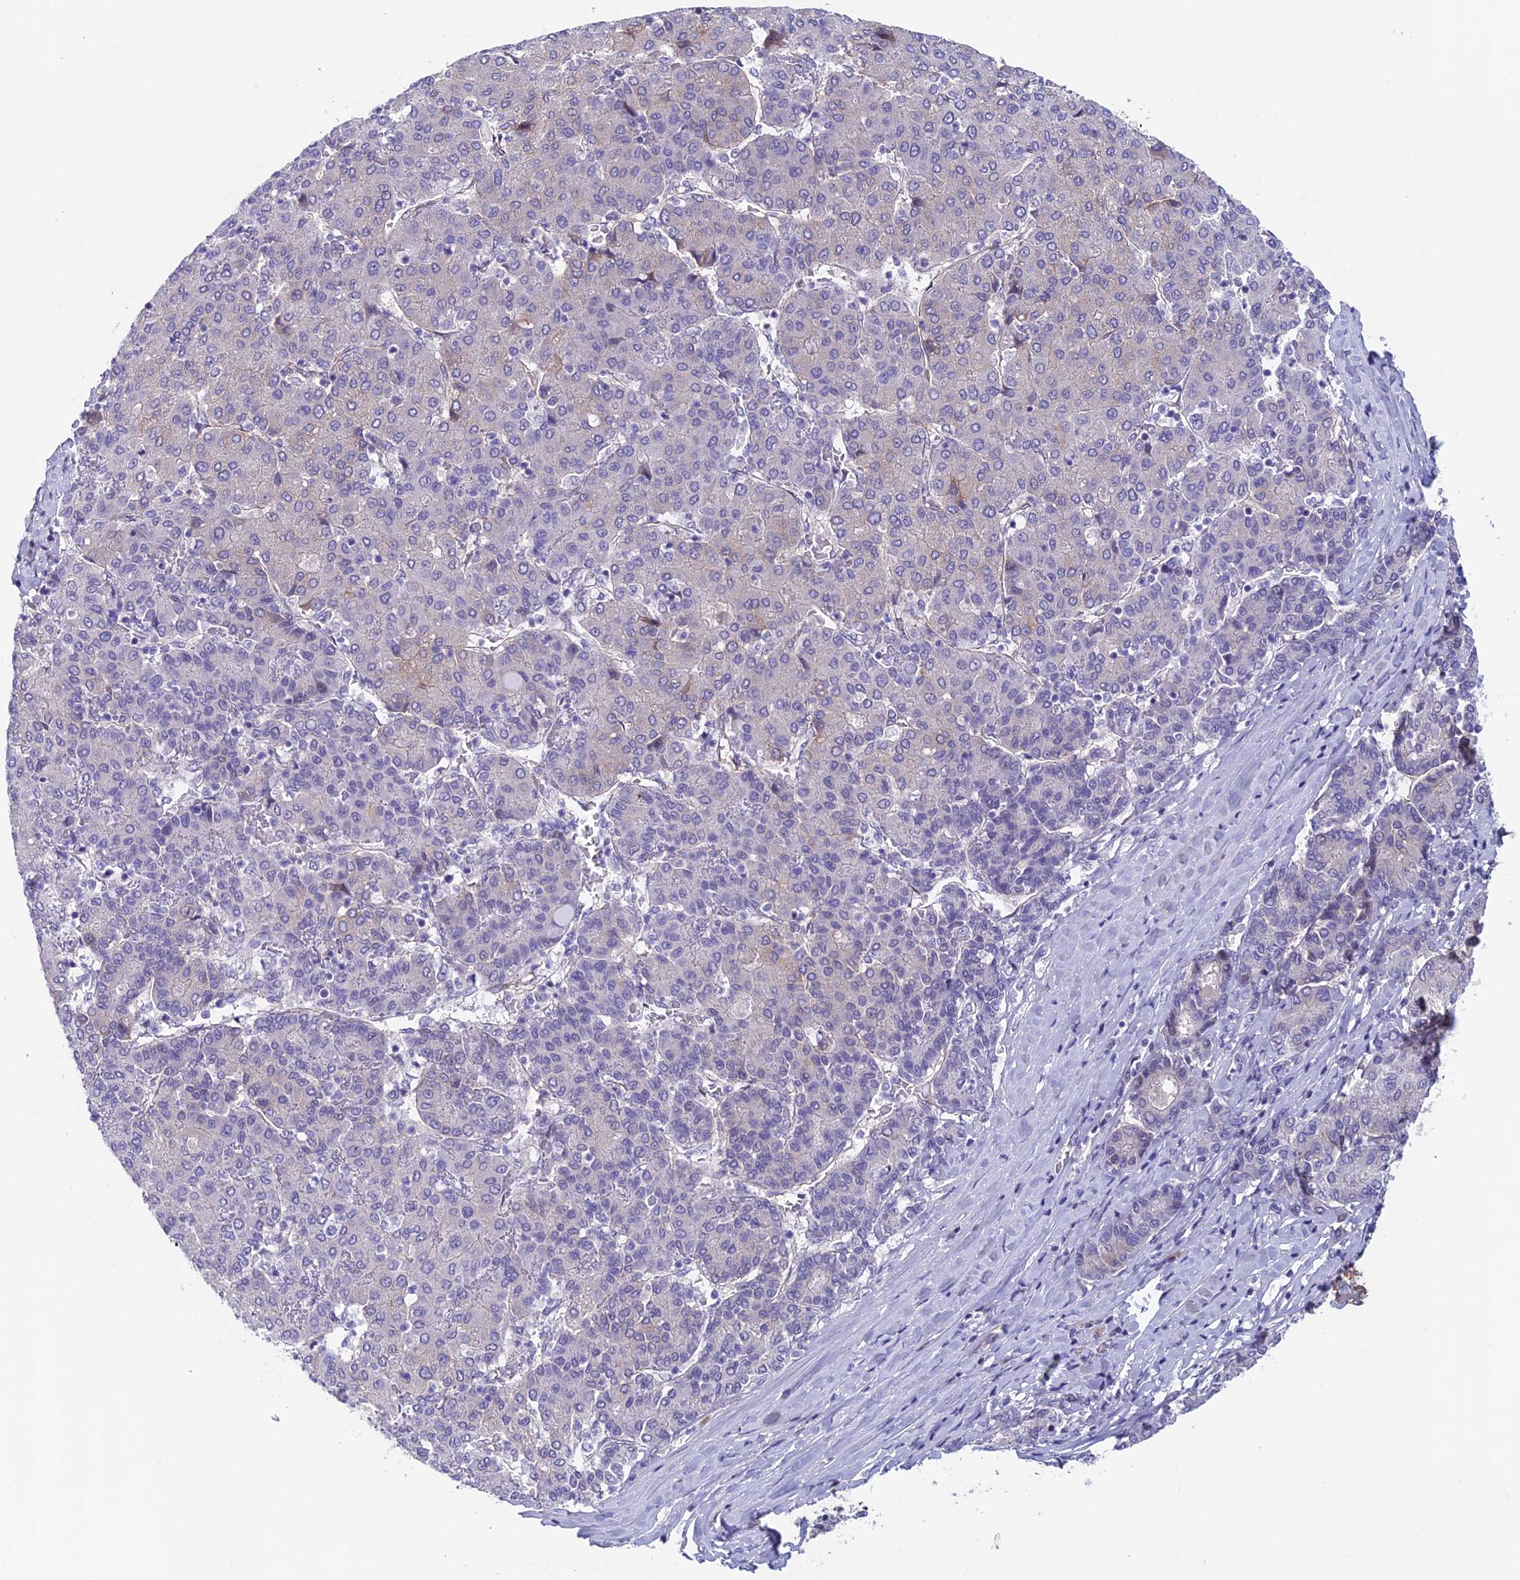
{"staining": {"intensity": "weak", "quantity": "<25%", "location": "cytoplasmic/membranous"}, "tissue": "liver cancer", "cell_type": "Tumor cells", "image_type": "cancer", "snomed": [{"axis": "morphology", "description": "Carcinoma, Hepatocellular, NOS"}, {"axis": "topography", "description": "Liver"}], "caption": "High magnification brightfield microscopy of liver cancer (hepatocellular carcinoma) stained with DAB (brown) and counterstained with hematoxylin (blue): tumor cells show no significant expression.", "gene": "FKBPL", "patient": {"sex": "male", "age": 65}}